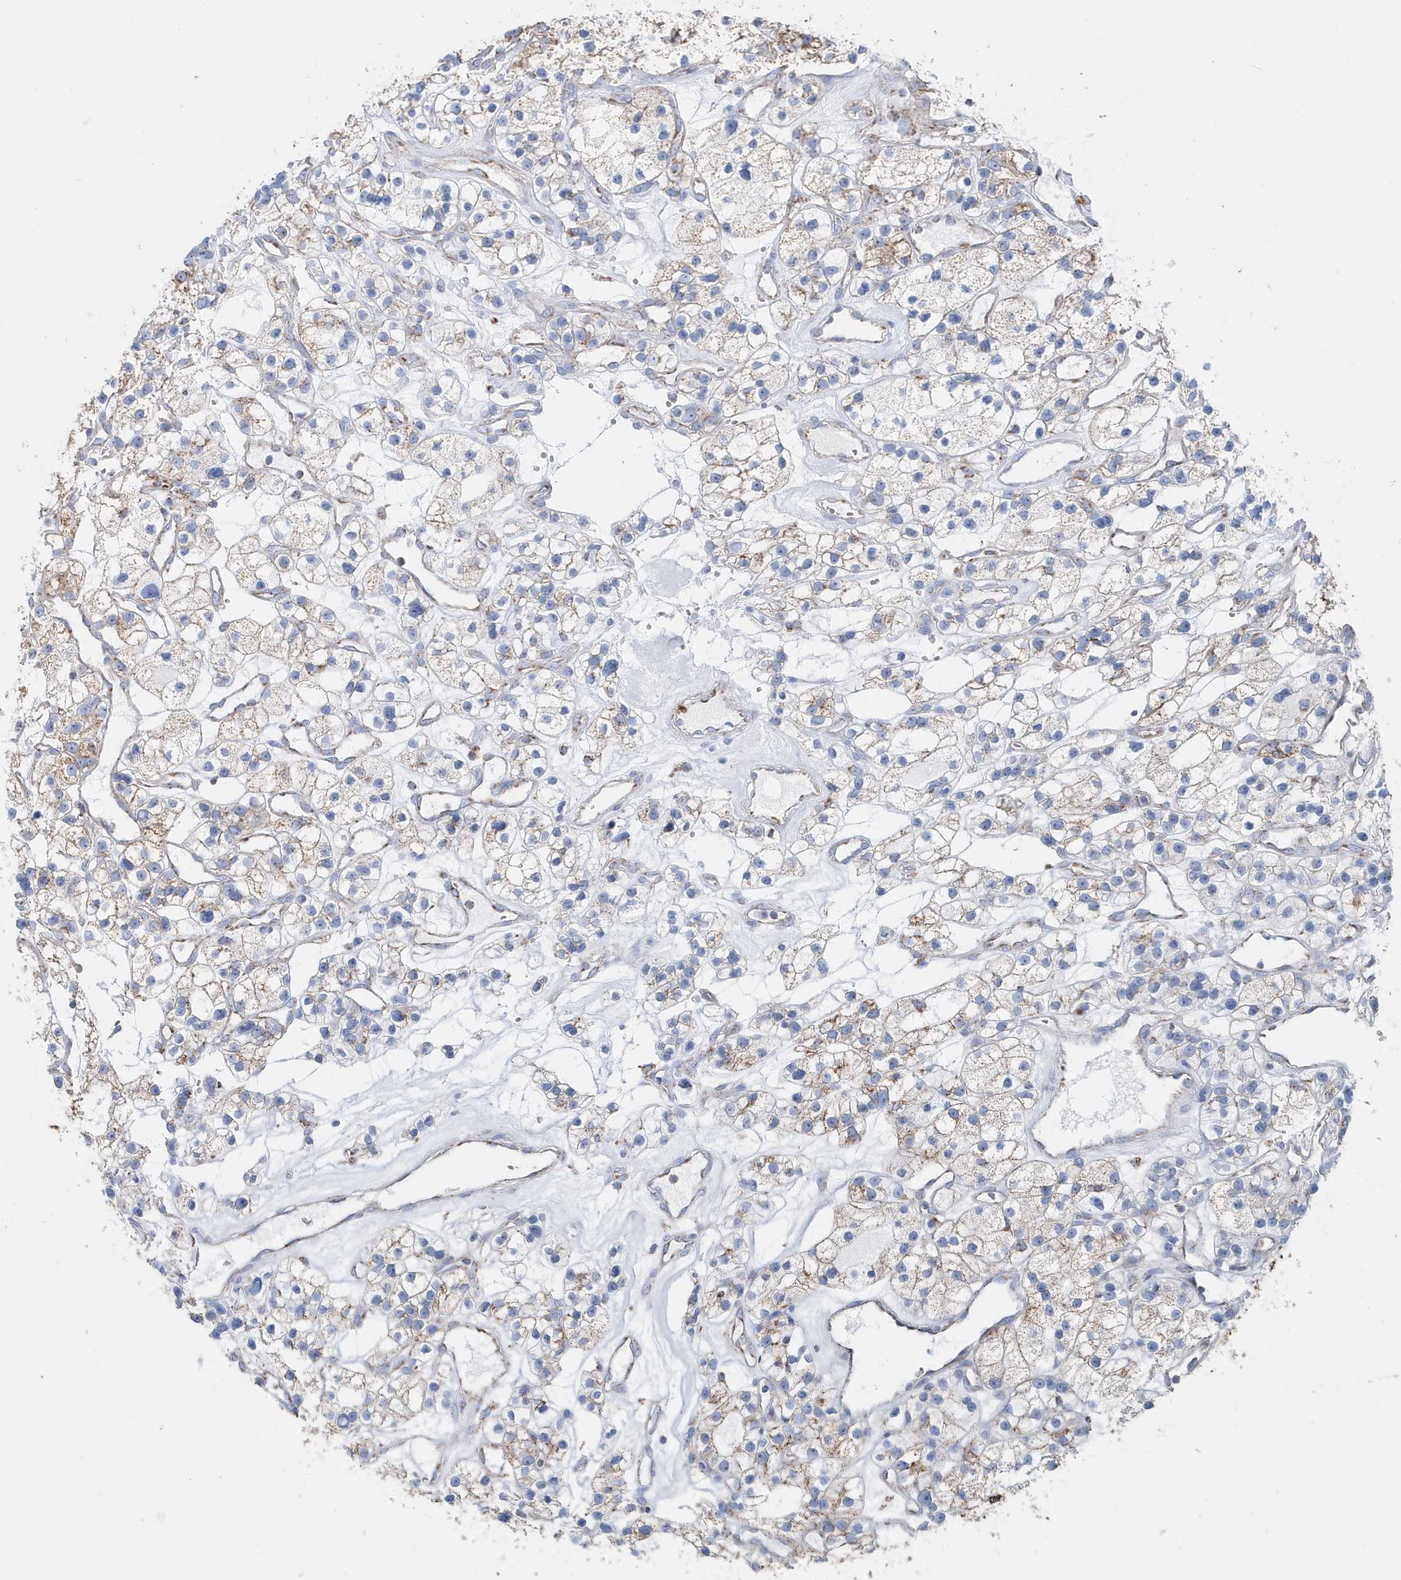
{"staining": {"intensity": "moderate", "quantity": "25%-75%", "location": "cytoplasmic/membranous"}, "tissue": "renal cancer", "cell_type": "Tumor cells", "image_type": "cancer", "snomed": [{"axis": "morphology", "description": "Adenocarcinoma, NOS"}, {"axis": "topography", "description": "Kidney"}], "caption": "An immunohistochemistry (IHC) histopathology image of tumor tissue is shown. Protein staining in brown labels moderate cytoplasmic/membranous positivity in renal adenocarcinoma within tumor cells. (brown staining indicates protein expression, while blue staining denotes nuclei).", "gene": "TMCO6", "patient": {"sex": "female", "age": 57}}